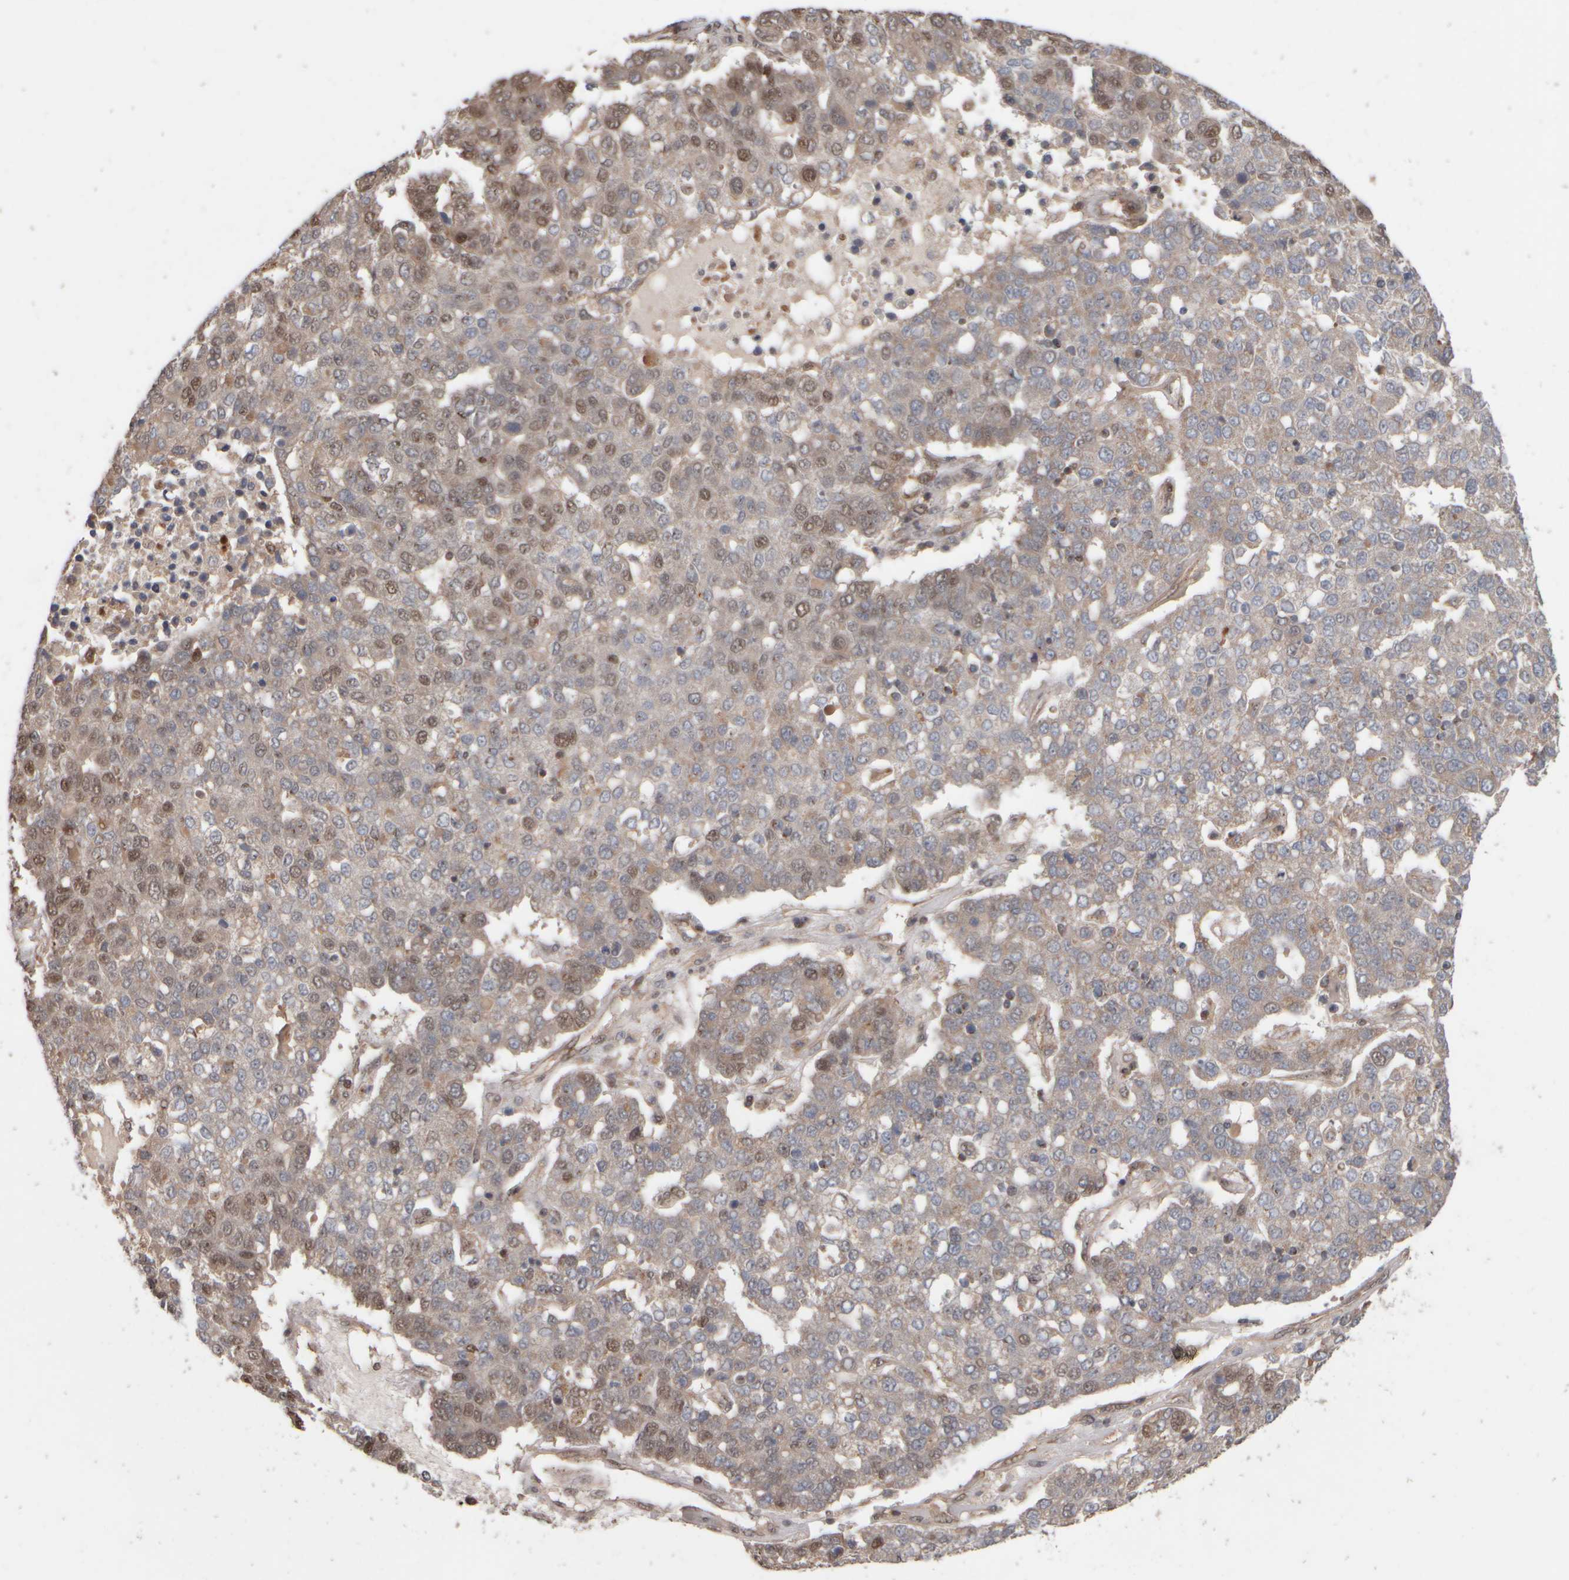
{"staining": {"intensity": "weak", "quantity": "25%-75%", "location": "cytoplasmic/membranous,nuclear"}, "tissue": "pancreatic cancer", "cell_type": "Tumor cells", "image_type": "cancer", "snomed": [{"axis": "morphology", "description": "Adenocarcinoma, NOS"}, {"axis": "topography", "description": "Pancreas"}], "caption": "DAB immunohistochemical staining of adenocarcinoma (pancreatic) demonstrates weak cytoplasmic/membranous and nuclear protein staining in about 25%-75% of tumor cells. (Brightfield microscopy of DAB IHC at high magnification).", "gene": "ABHD11", "patient": {"sex": "female", "age": 61}}